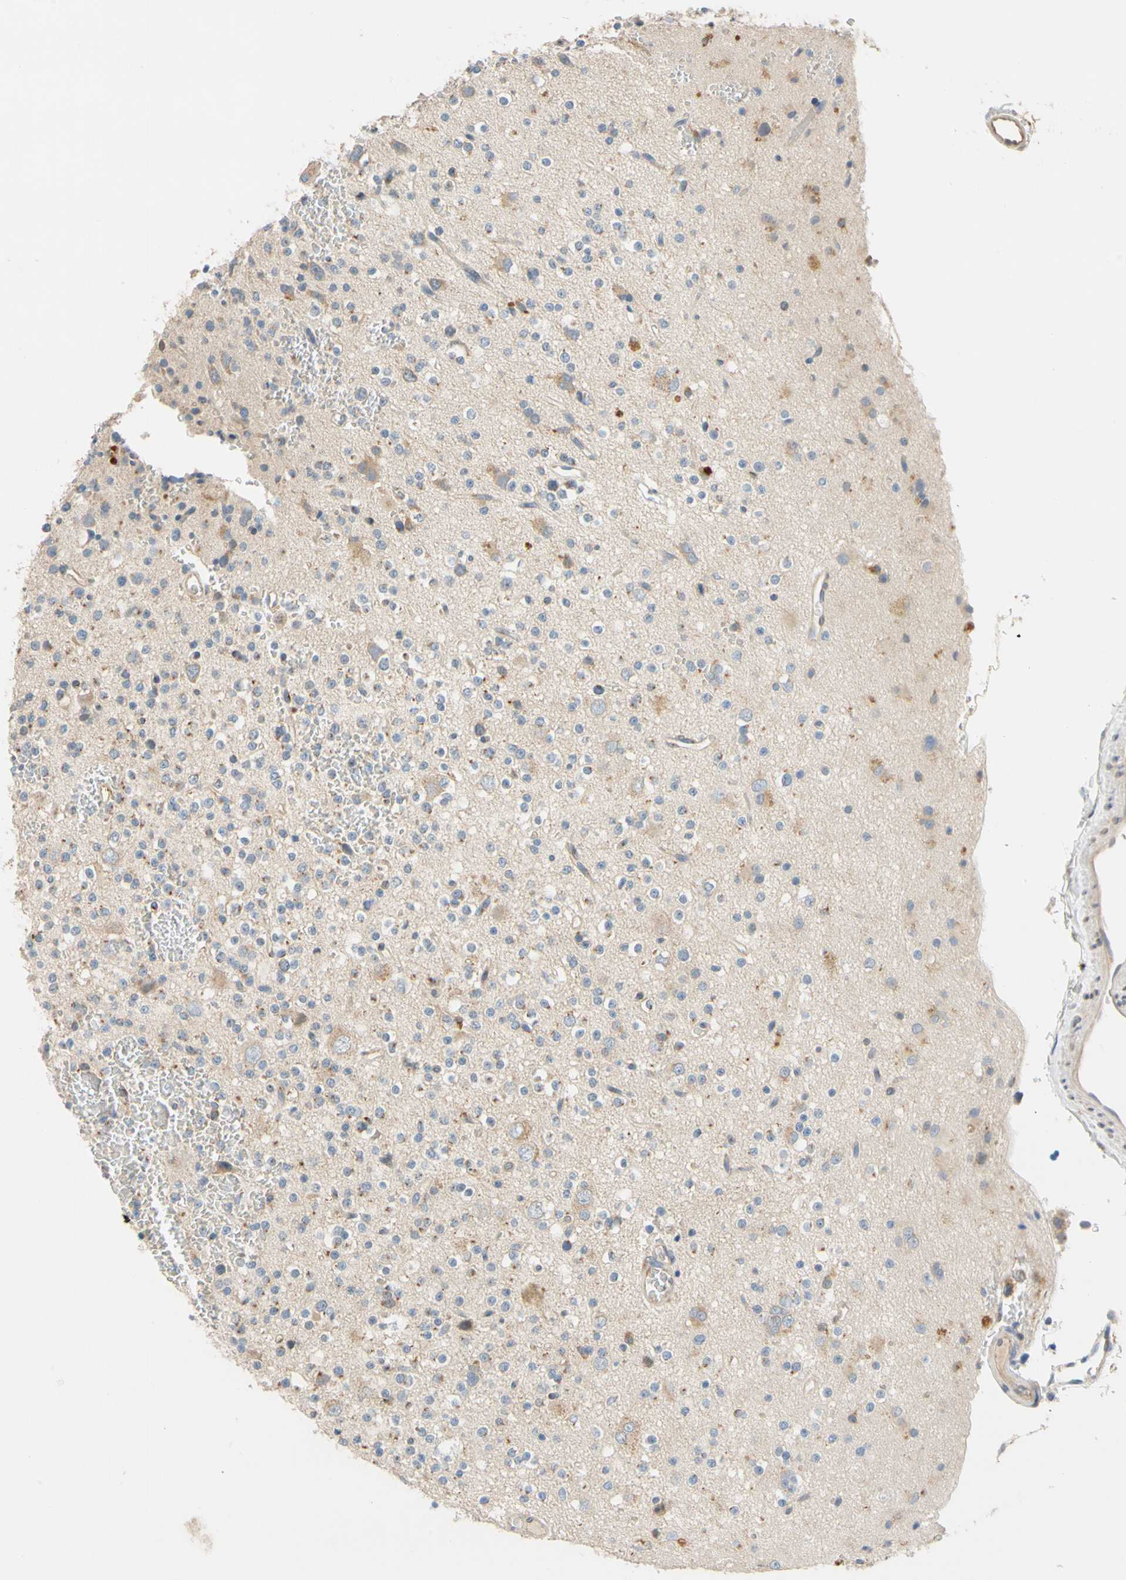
{"staining": {"intensity": "weak", "quantity": "<25%", "location": "cytoplasmic/membranous"}, "tissue": "glioma", "cell_type": "Tumor cells", "image_type": "cancer", "snomed": [{"axis": "morphology", "description": "Glioma, malignant, High grade"}, {"axis": "topography", "description": "Brain"}], "caption": "The IHC micrograph has no significant staining in tumor cells of glioma tissue.", "gene": "GPSM2", "patient": {"sex": "male", "age": 47}}